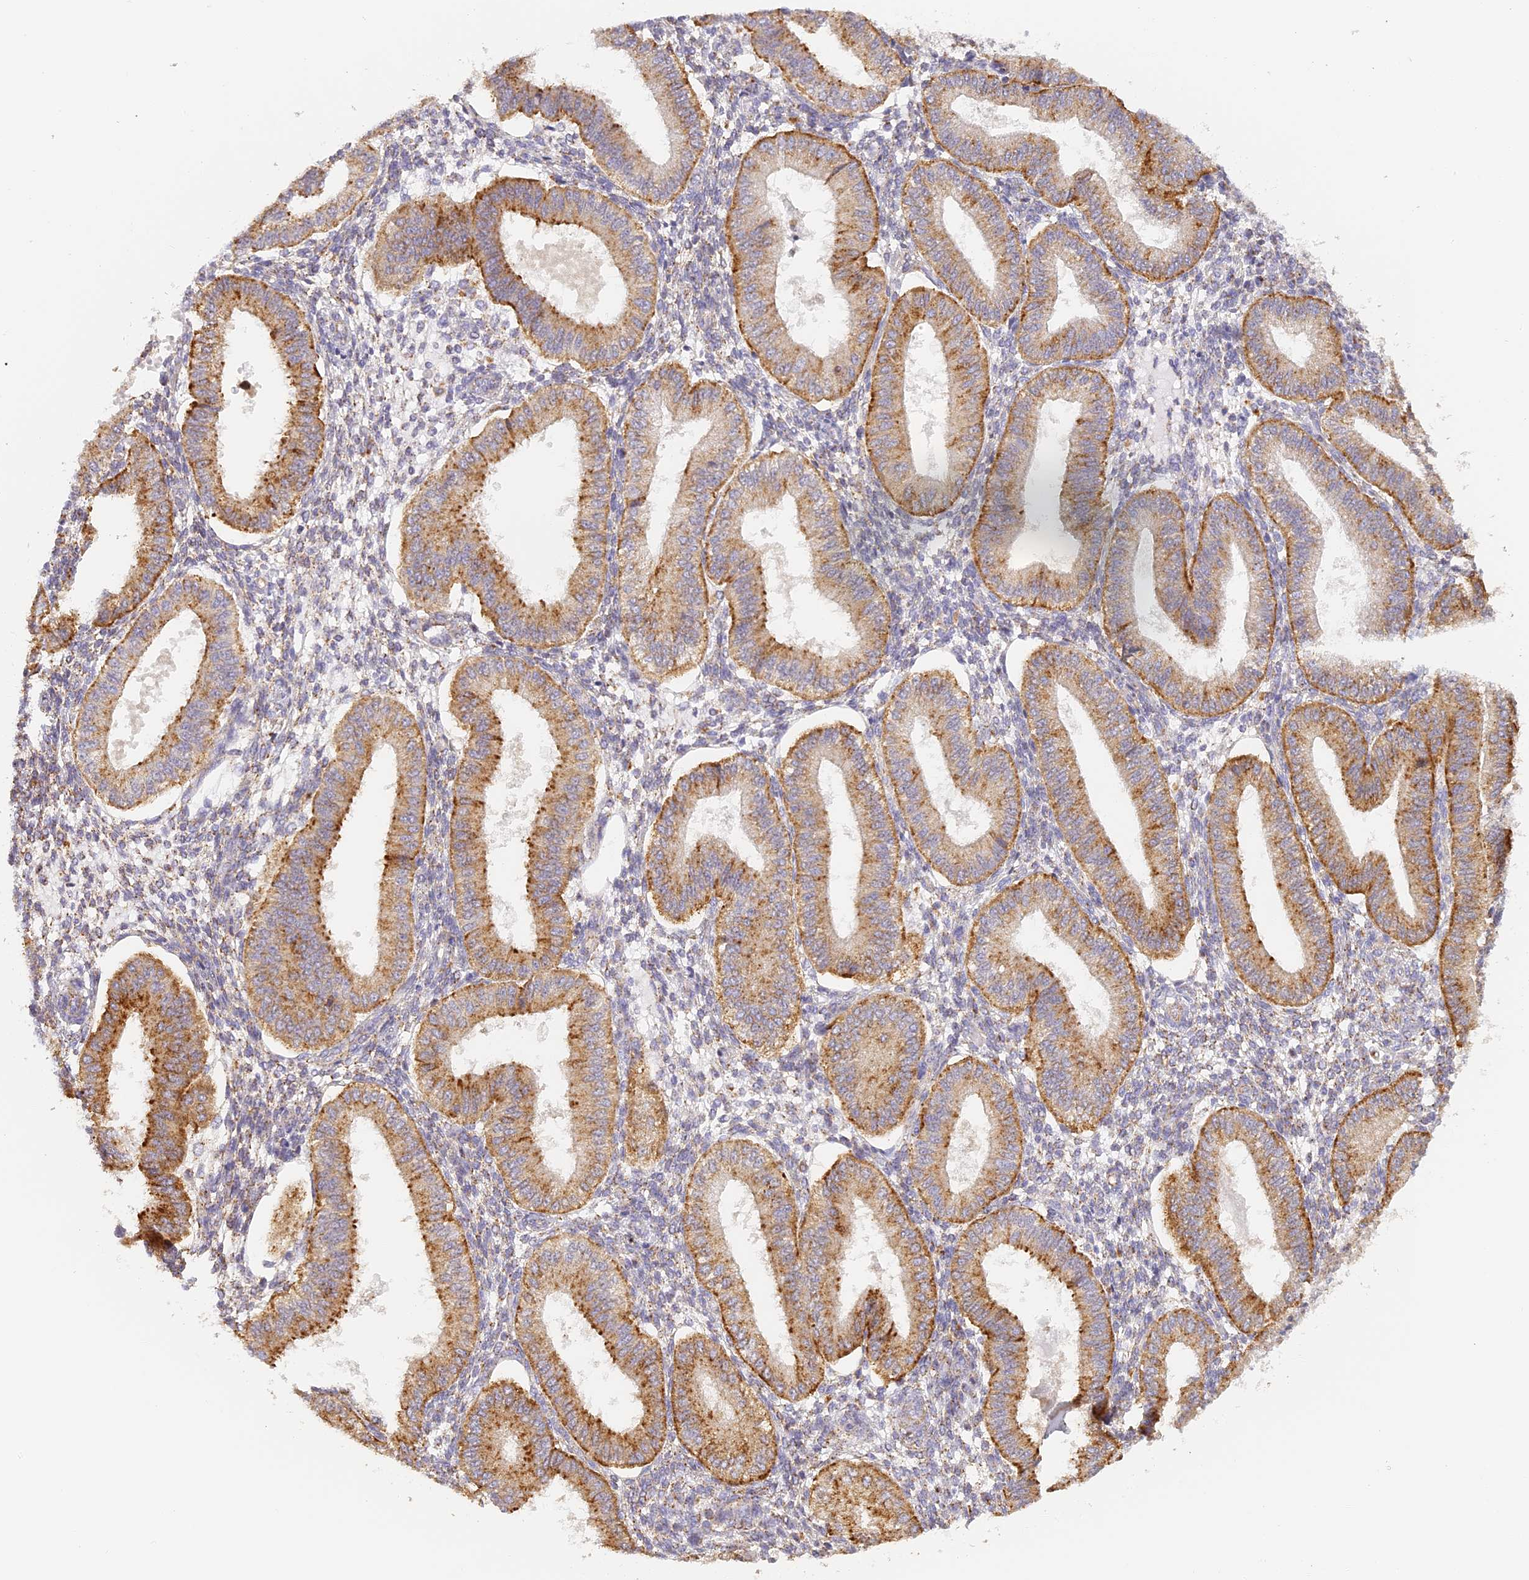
{"staining": {"intensity": "weak", "quantity": ">75%", "location": "cytoplasmic/membranous"}, "tissue": "endometrium", "cell_type": "Cells in endometrial stroma", "image_type": "normal", "snomed": [{"axis": "morphology", "description": "Normal tissue, NOS"}, {"axis": "topography", "description": "Endometrium"}], "caption": "This photomicrograph demonstrates IHC staining of normal endometrium, with low weak cytoplasmic/membranous positivity in approximately >75% of cells in endometrial stroma.", "gene": "LAMP2", "patient": {"sex": "female", "age": 39}}